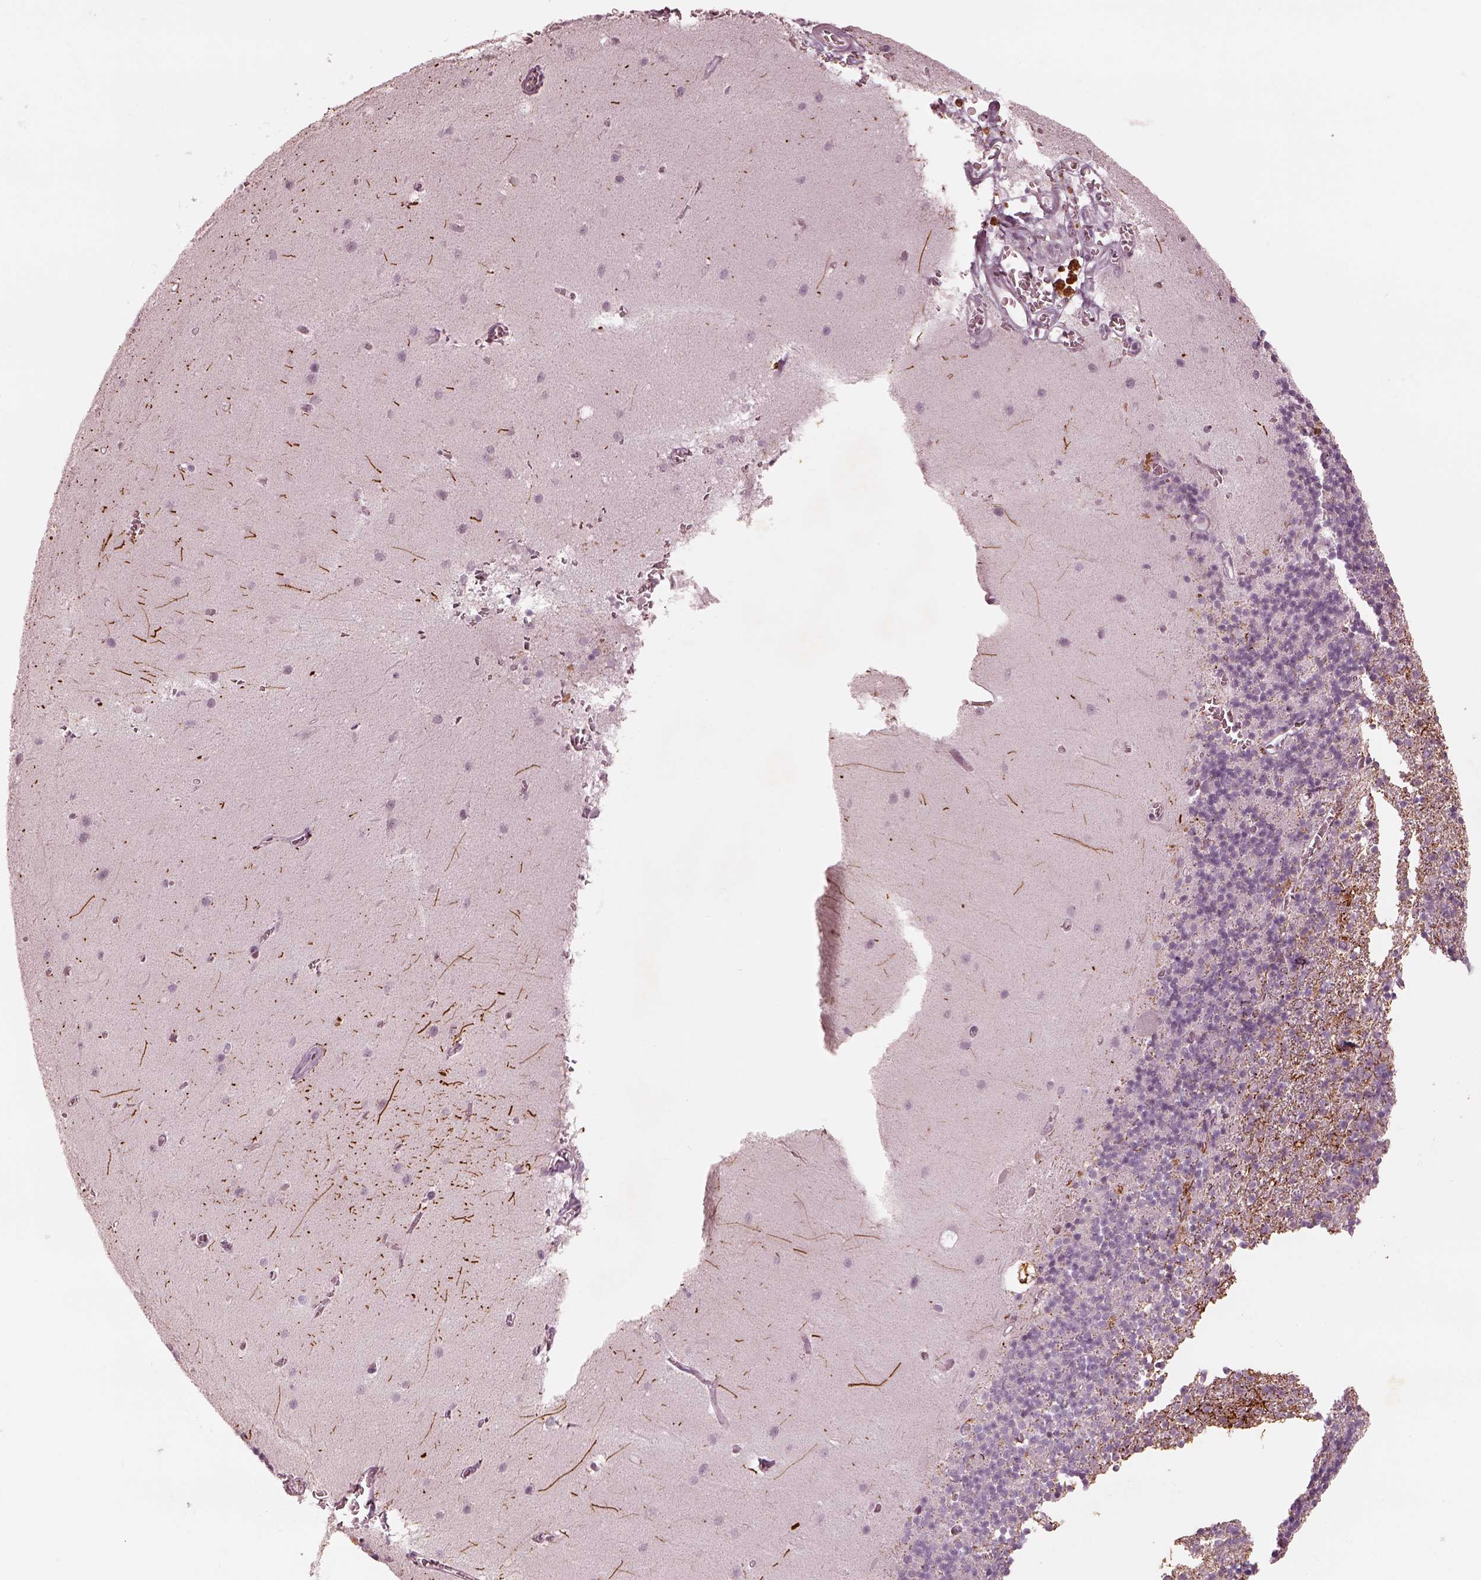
{"staining": {"intensity": "negative", "quantity": "none", "location": "none"}, "tissue": "cerebellum", "cell_type": "Cells in granular layer", "image_type": "normal", "snomed": [{"axis": "morphology", "description": "Normal tissue, NOS"}, {"axis": "topography", "description": "Cerebellum"}], "caption": "Cells in granular layer show no significant positivity in normal cerebellum.", "gene": "ADRB3", "patient": {"sex": "male", "age": 70}}